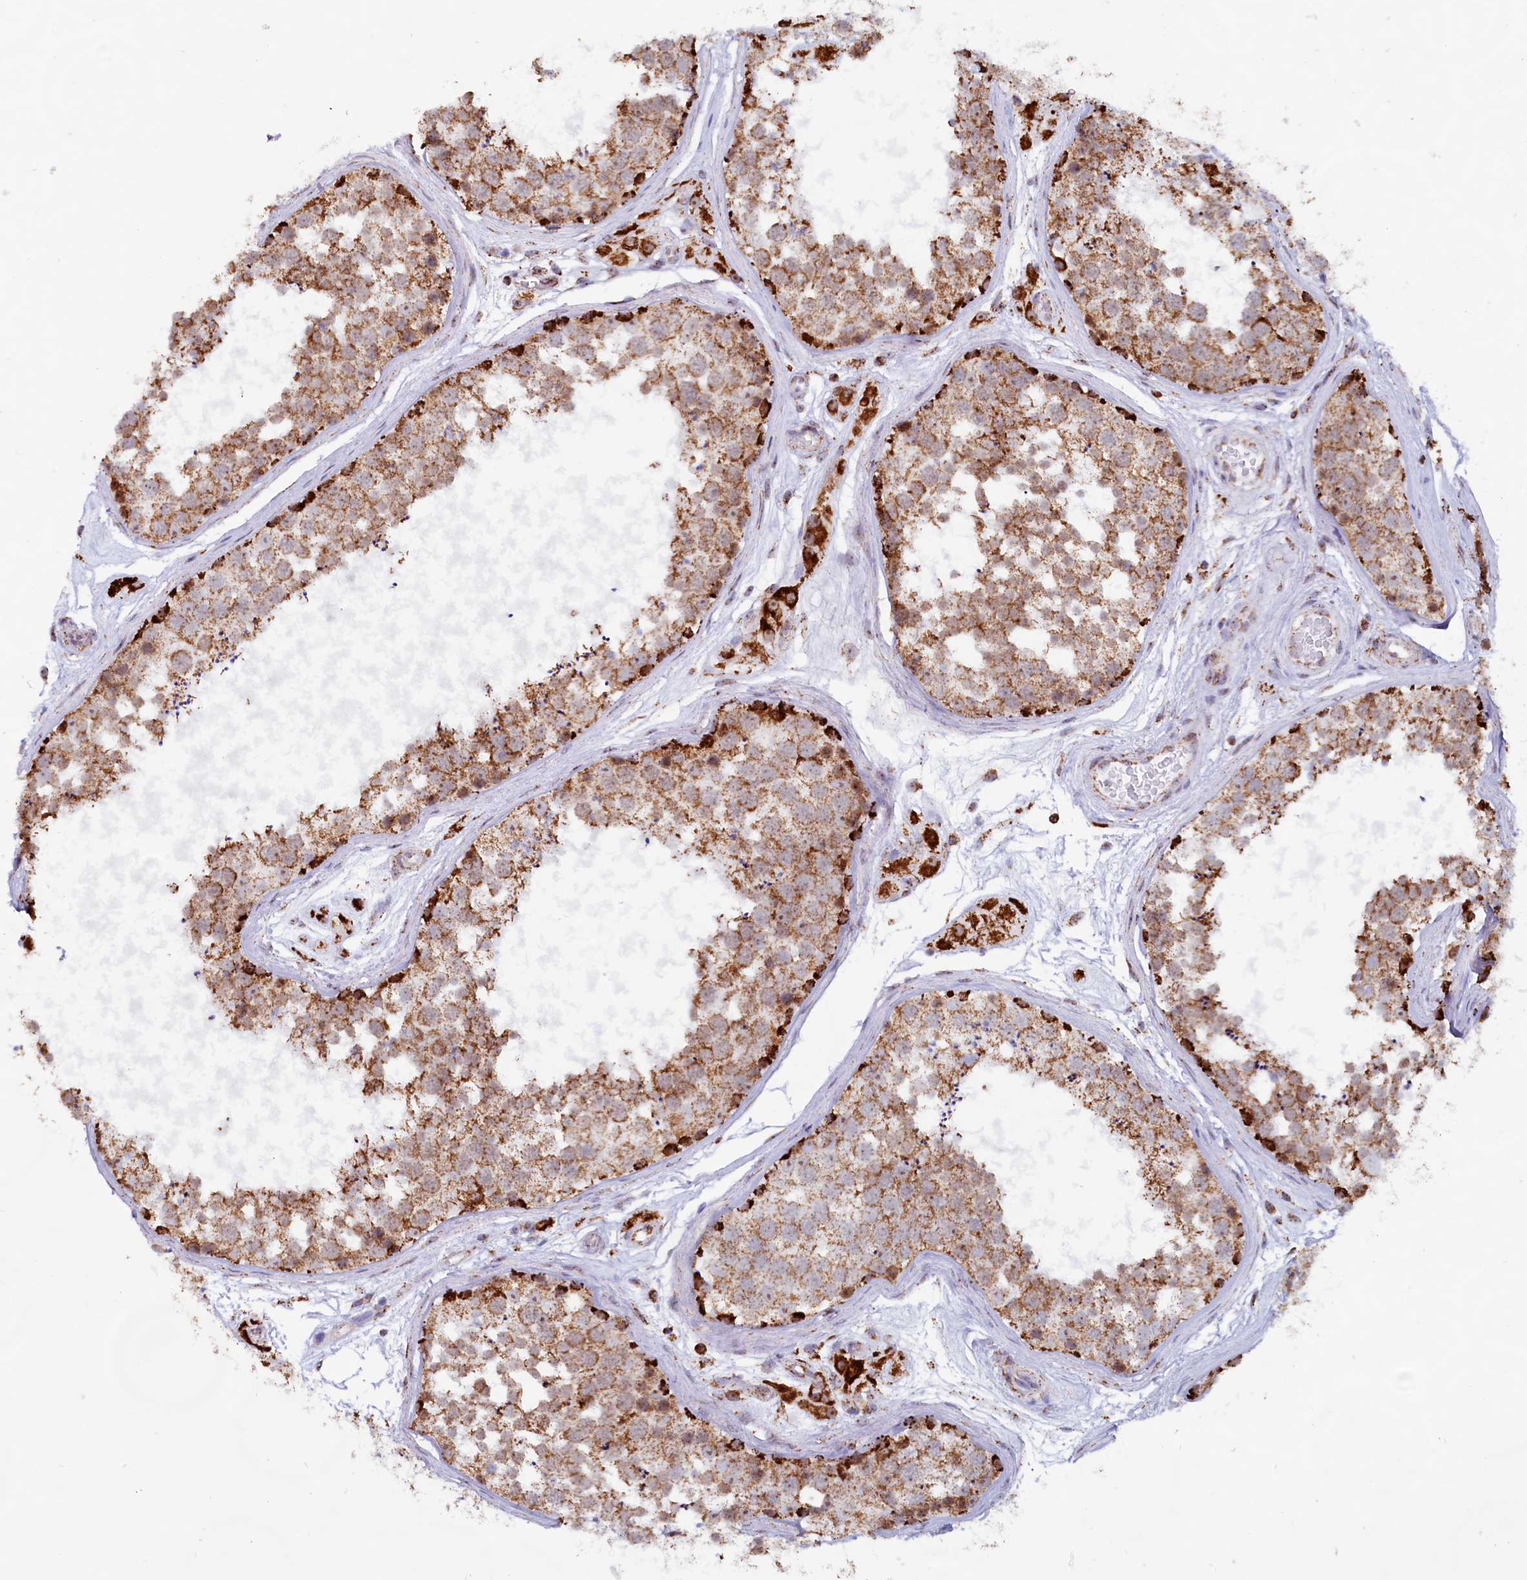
{"staining": {"intensity": "strong", "quantity": ">75%", "location": "cytoplasmic/membranous"}, "tissue": "testis", "cell_type": "Cells in seminiferous ducts", "image_type": "normal", "snomed": [{"axis": "morphology", "description": "Normal tissue, NOS"}, {"axis": "topography", "description": "Testis"}], "caption": "Protein expression by IHC demonstrates strong cytoplasmic/membranous expression in approximately >75% of cells in seminiferous ducts in unremarkable testis.", "gene": "C1D", "patient": {"sex": "male", "age": 56}}